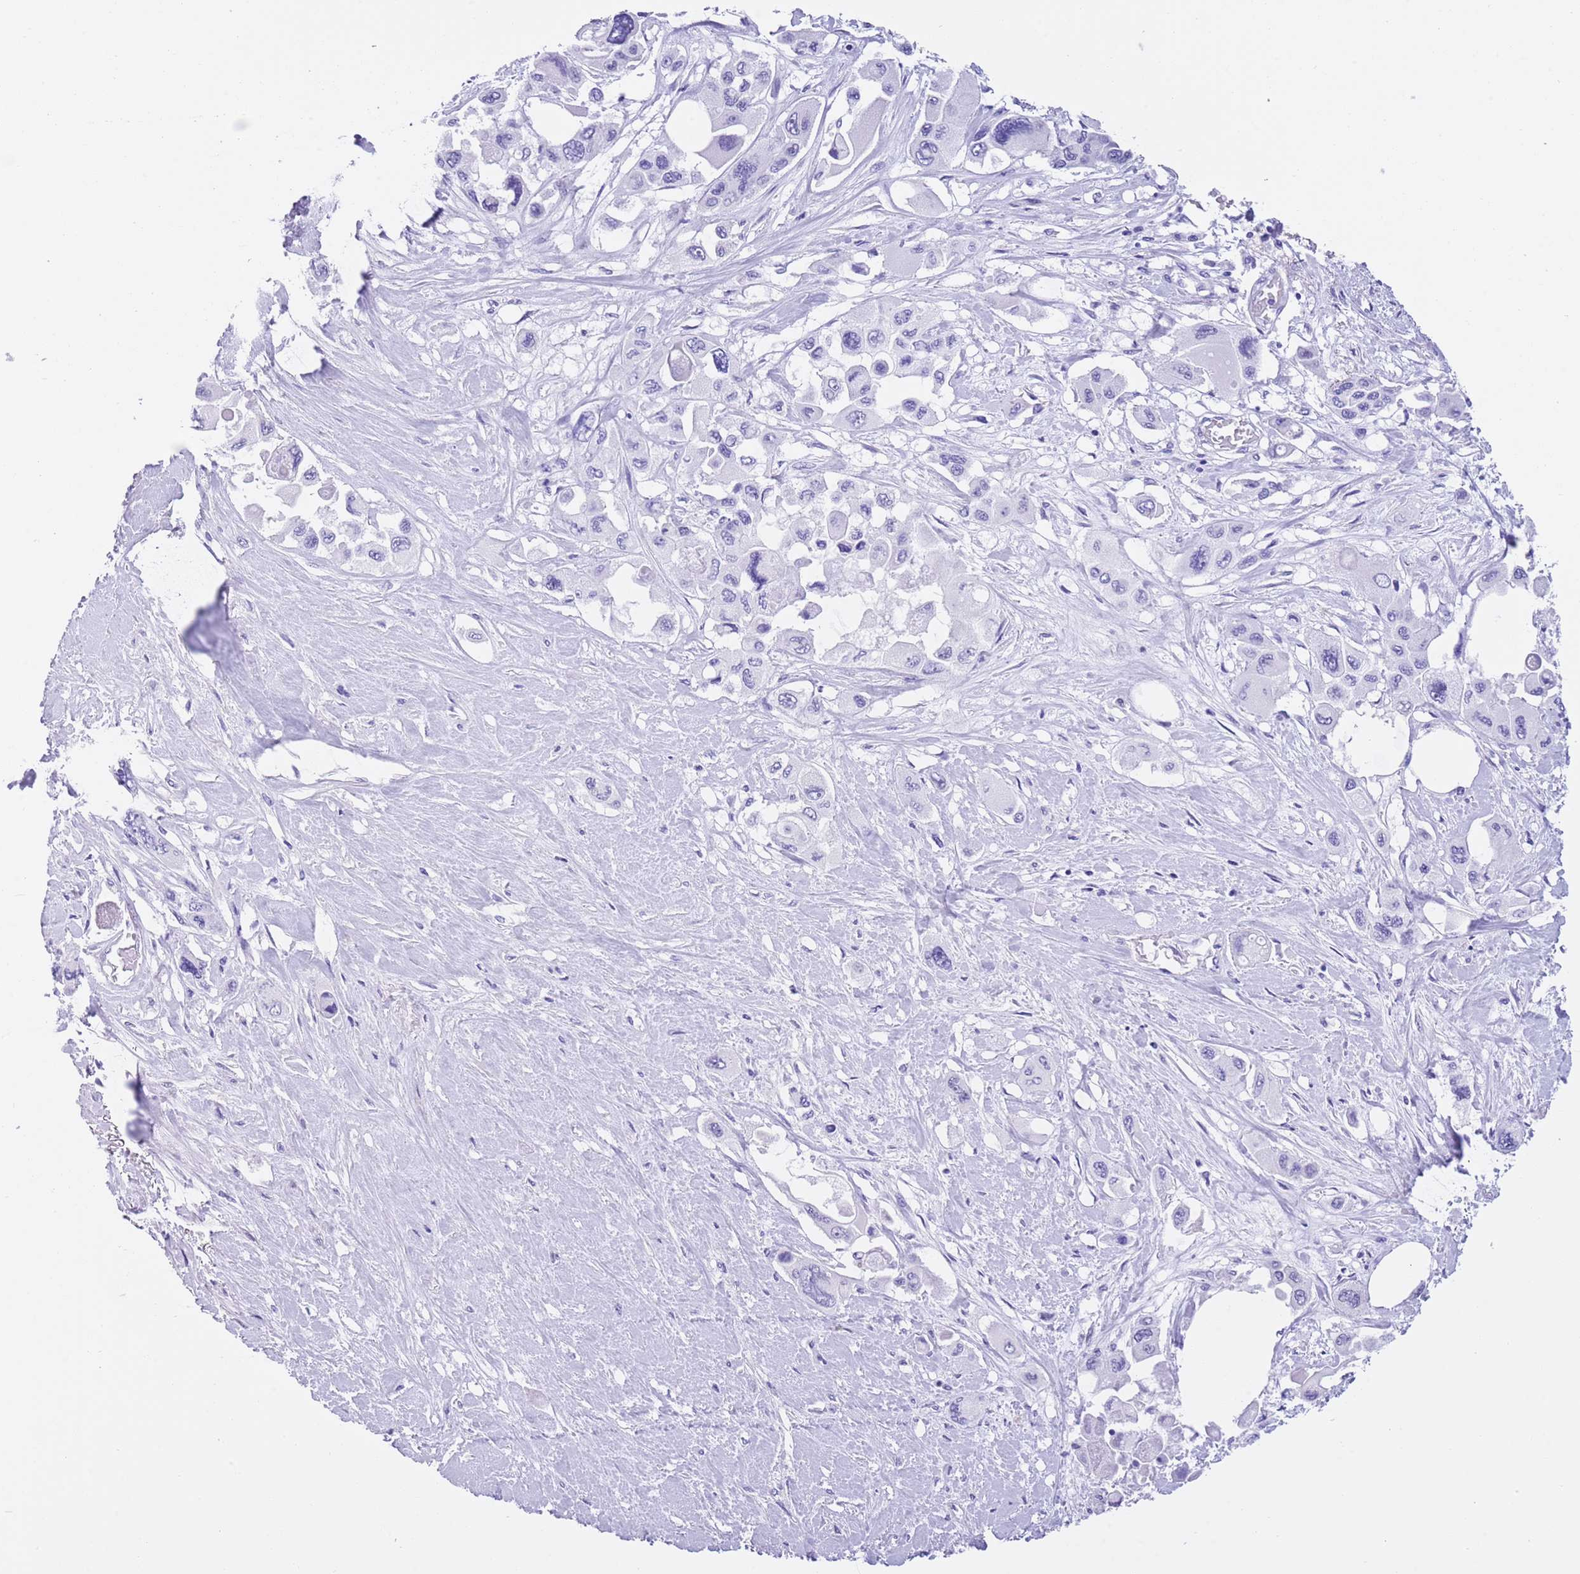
{"staining": {"intensity": "negative", "quantity": "none", "location": "none"}, "tissue": "pancreatic cancer", "cell_type": "Tumor cells", "image_type": "cancer", "snomed": [{"axis": "morphology", "description": "Adenocarcinoma, NOS"}, {"axis": "topography", "description": "Pancreas"}], "caption": "An immunohistochemistry histopathology image of pancreatic adenocarcinoma is shown. There is no staining in tumor cells of pancreatic adenocarcinoma. (DAB immunohistochemistry with hematoxylin counter stain).", "gene": "TMEM185B", "patient": {"sex": "male", "age": 92}}